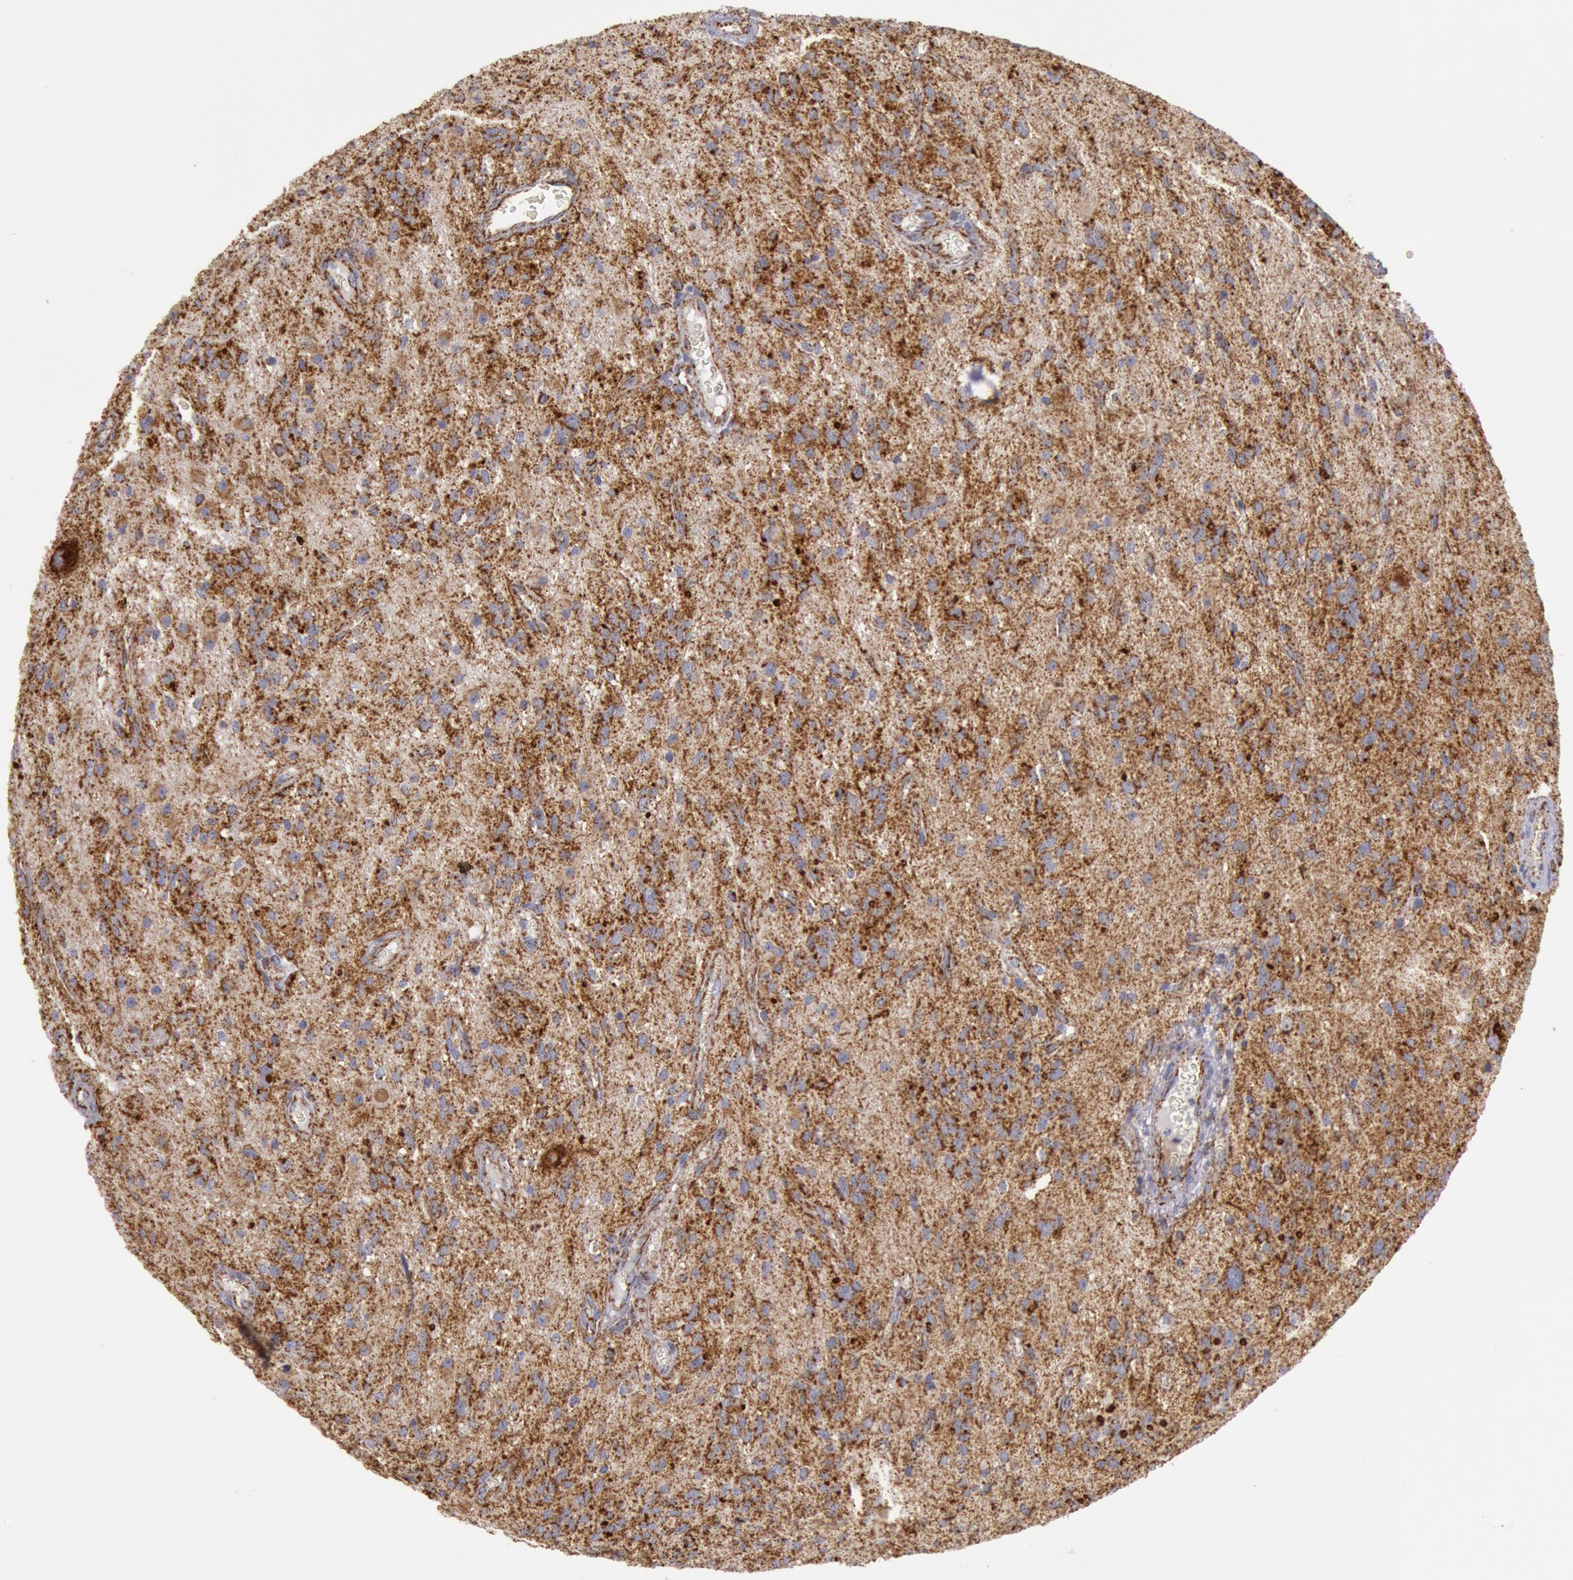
{"staining": {"intensity": "moderate", "quantity": "25%-75%", "location": "cytoplasmic/membranous"}, "tissue": "glioma", "cell_type": "Tumor cells", "image_type": "cancer", "snomed": [{"axis": "morphology", "description": "Glioma, malignant, Low grade"}, {"axis": "topography", "description": "Brain"}], "caption": "Human glioma stained for a protein (brown) reveals moderate cytoplasmic/membranous positive staining in about 25%-75% of tumor cells.", "gene": "CYC1", "patient": {"sex": "female", "age": 15}}